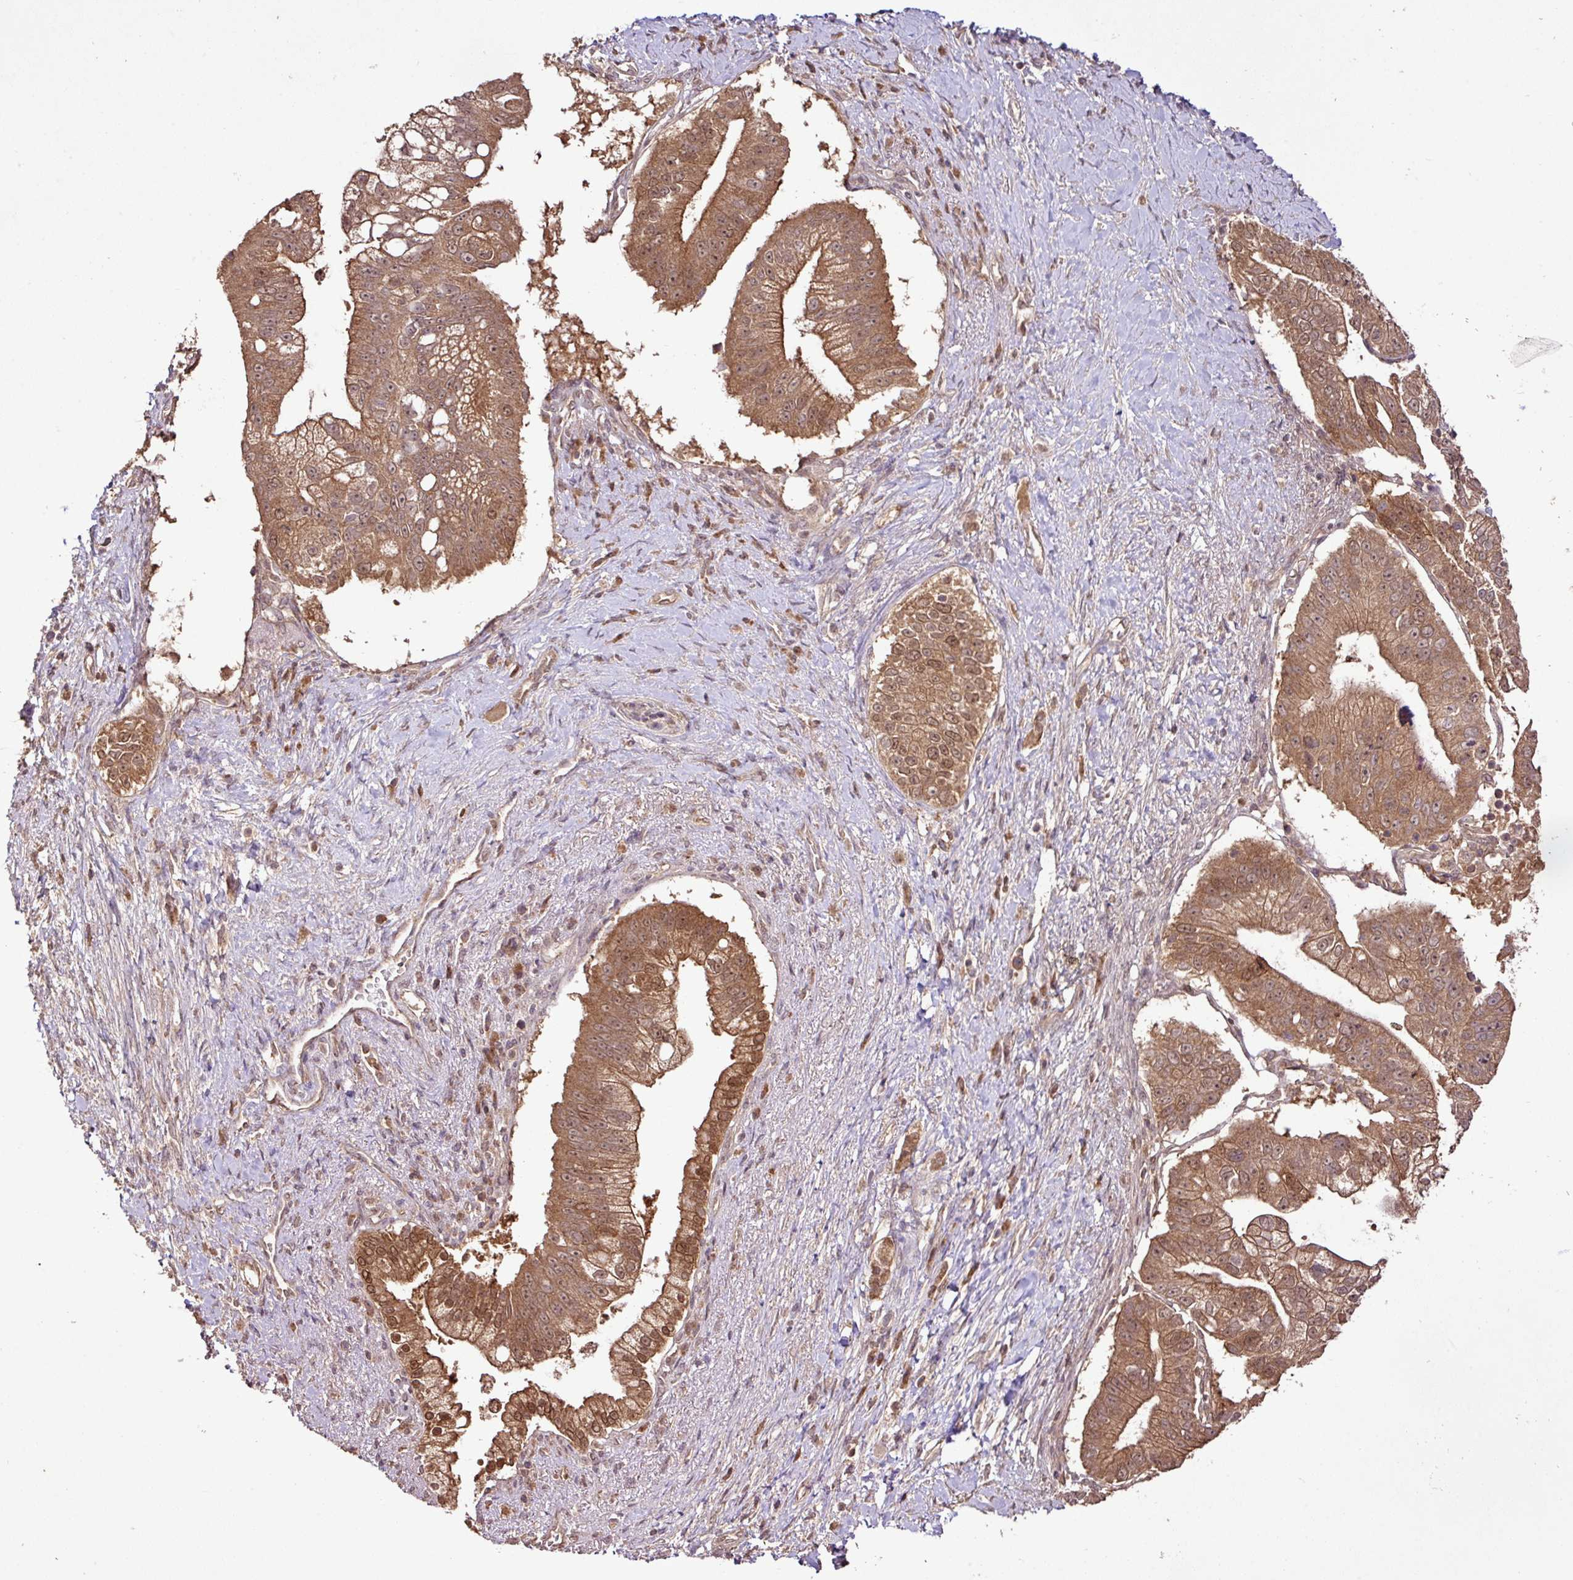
{"staining": {"intensity": "moderate", "quantity": ">75%", "location": "cytoplasmic/membranous,nuclear"}, "tissue": "pancreatic cancer", "cell_type": "Tumor cells", "image_type": "cancer", "snomed": [{"axis": "morphology", "description": "Adenocarcinoma, NOS"}, {"axis": "topography", "description": "Pancreas"}], "caption": "Protein positivity by immunohistochemistry exhibits moderate cytoplasmic/membranous and nuclear staining in about >75% of tumor cells in pancreatic cancer (adenocarcinoma).", "gene": "FAIM", "patient": {"sex": "male", "age": 70}}